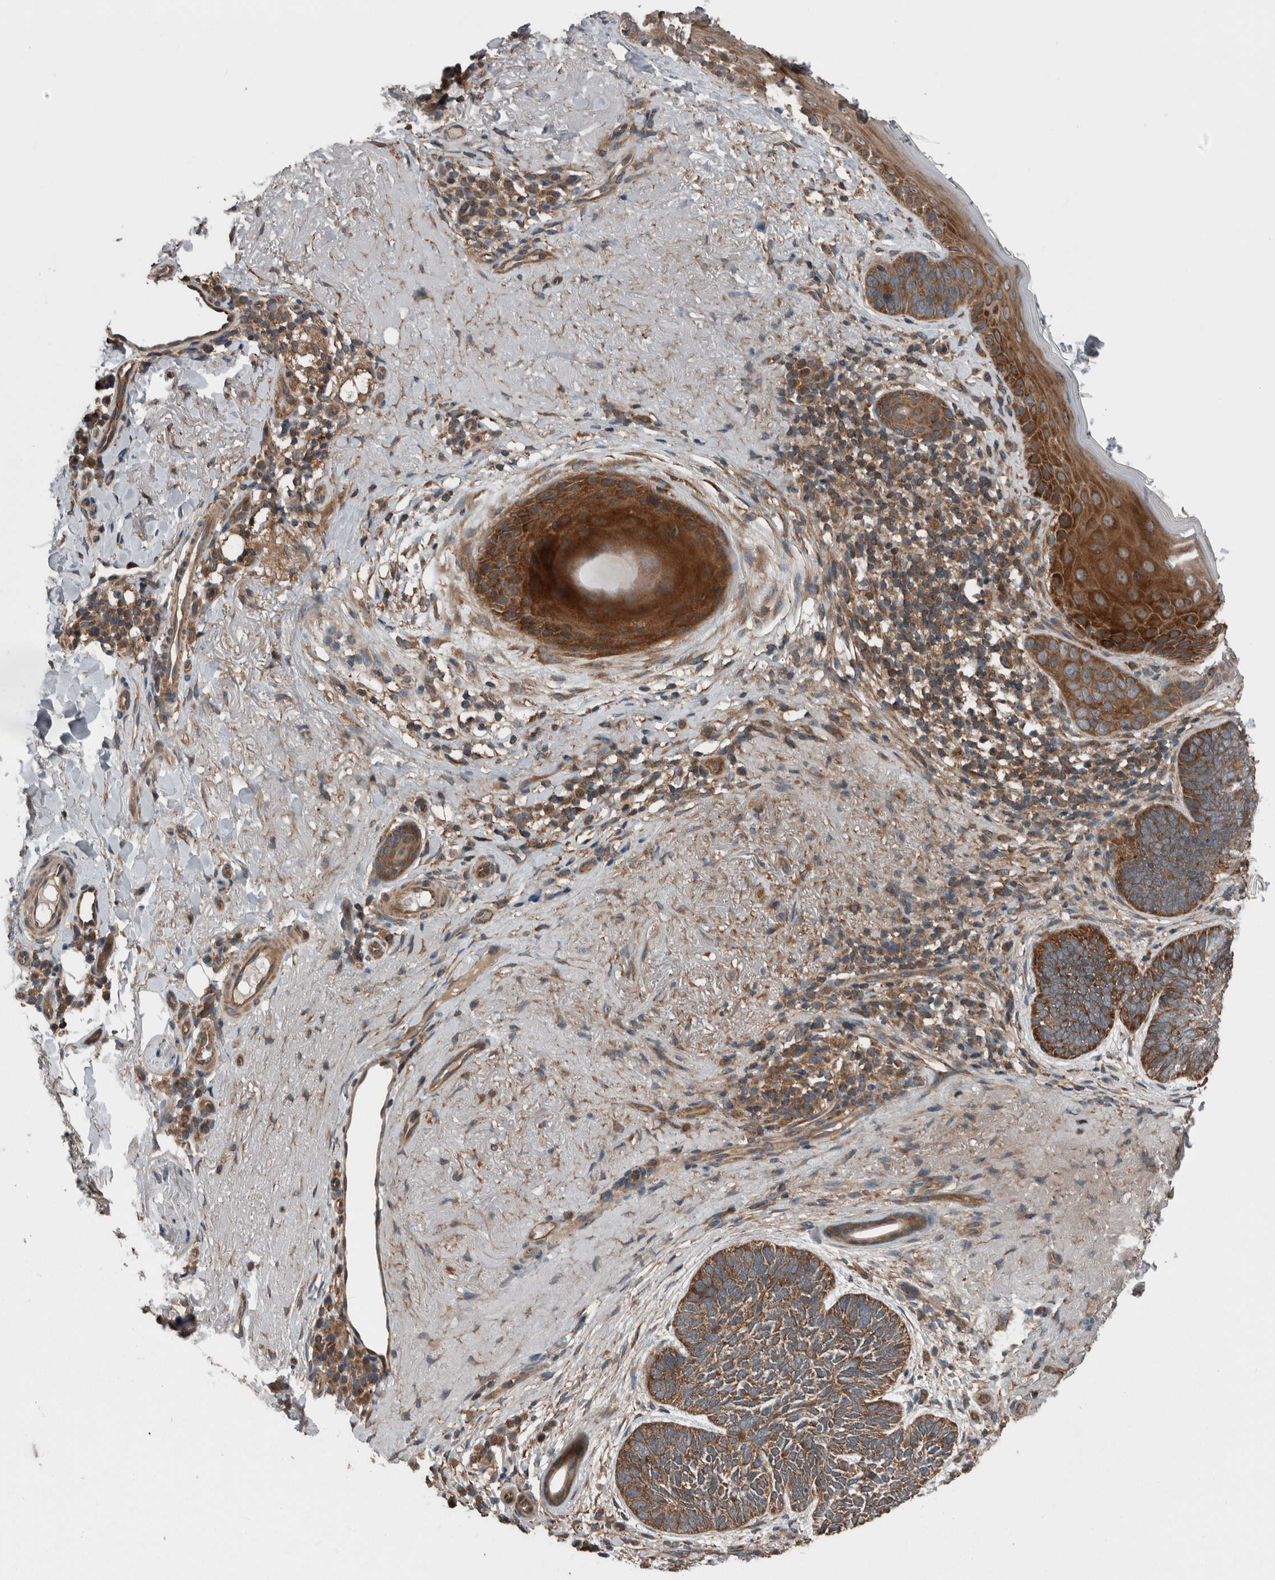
{"staining": {"intensity": "strong", "quantity": ">75%", "location": "cytoplasmic/membranous"}, "tissue": "skin cancer", "cell_type": "Tumor cells", "image_type": "cancer", "snomed": [{"axis": "morphology", "description": "Basal cell carcinoma"}, {"axis": "topography", "description": "Skin"}], "caption": "Immunohistochemical staining of skin cancer displays strong cytoplasmic/membranous protein staining in about >75% of tumor cells.", "gene": "RIOK3", "patient": {"sex": "female", "age": 85}}